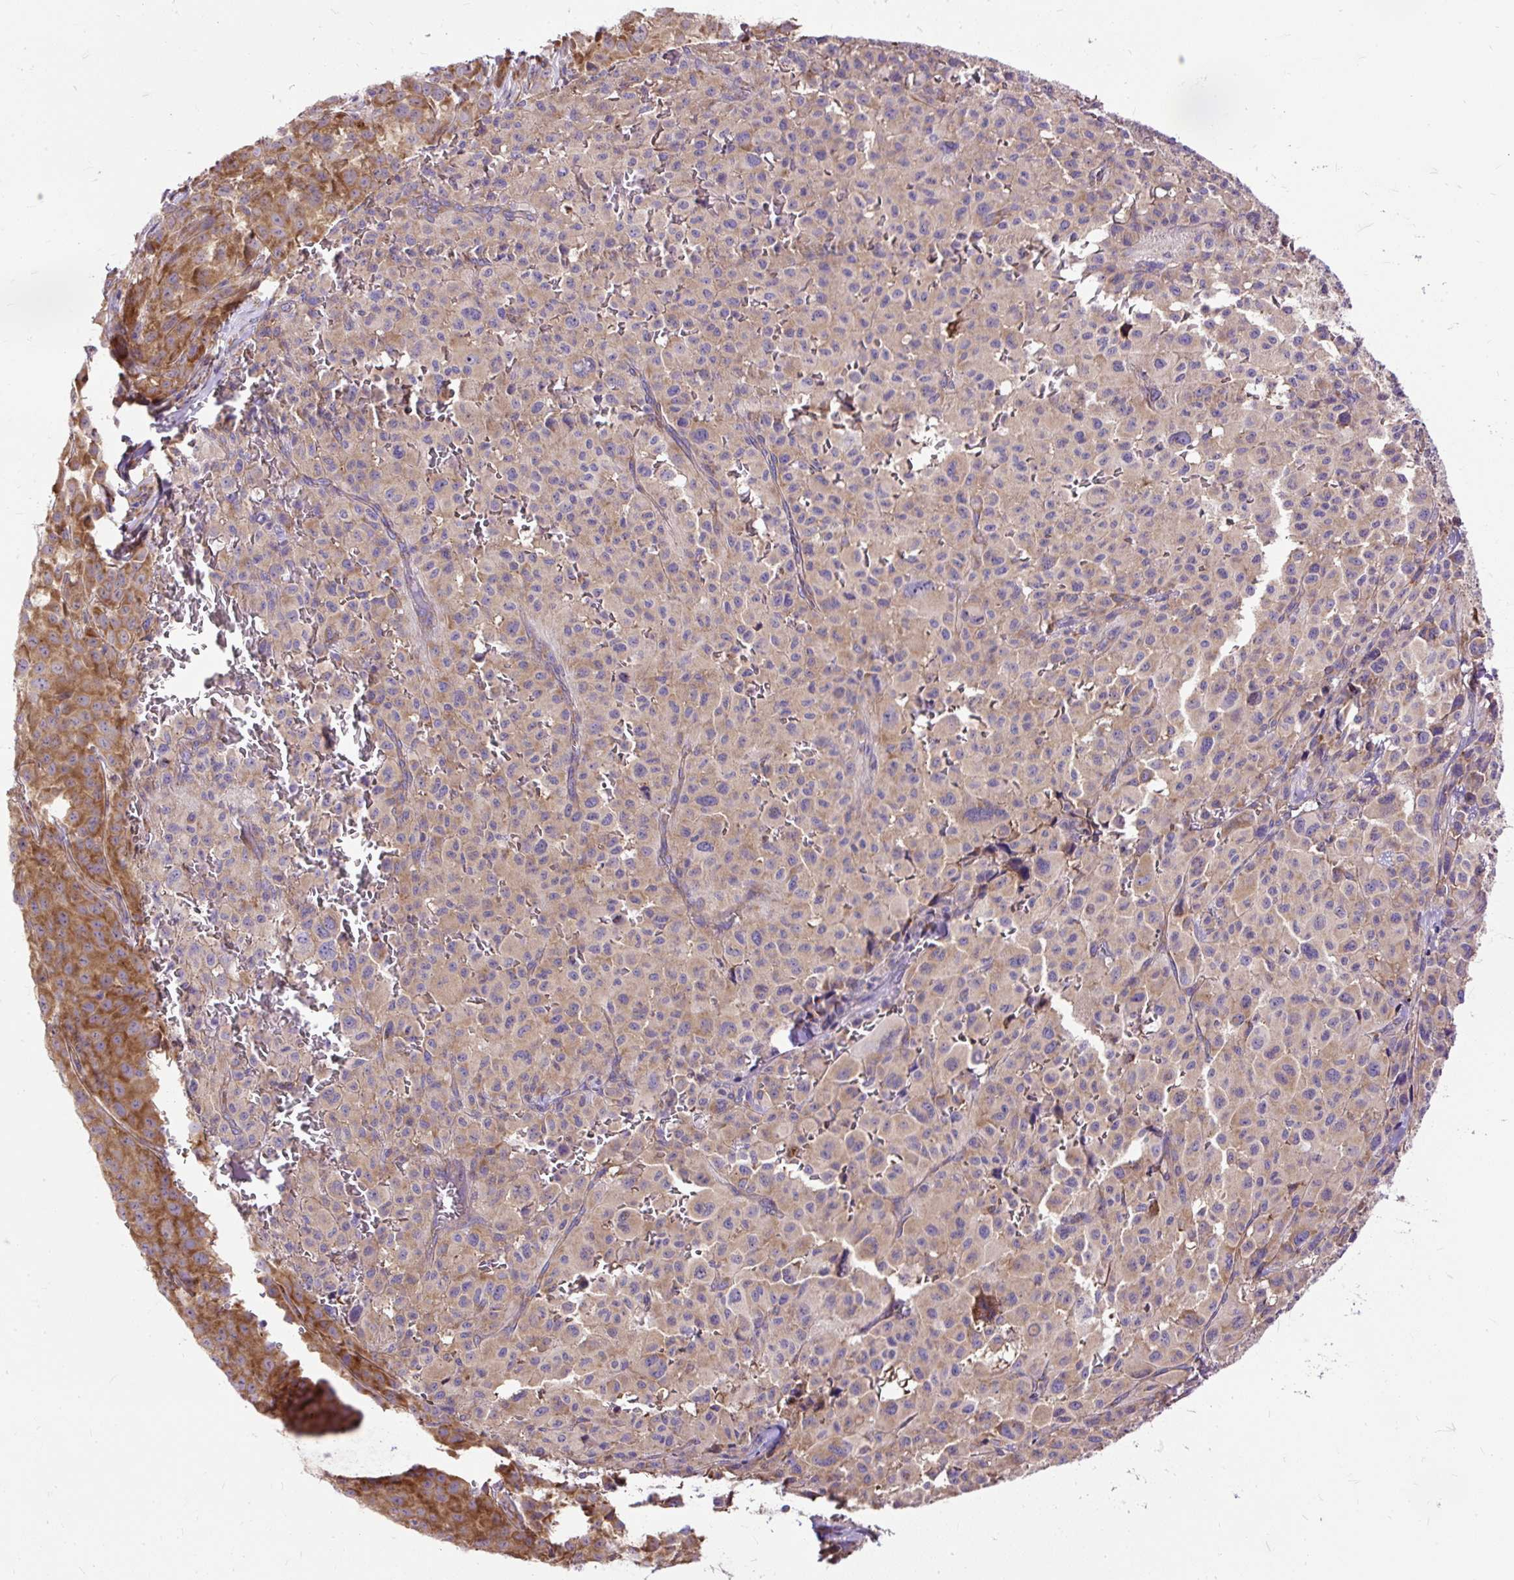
{"staining": {"intensity": "moderate", "quantity": ">75%", "location": "cytoplasmic/membranous"}, "tissue": "melanoma", "cell_type": "Tumor cells", "image_type": "cancer", "snomed": [{"axis": "morphology", "description": "Malignant melanoma, NOS"}, {"axis": "topography", "description": "Skin"}], "caption": "Human malignant melanoma stained with a brown dye shows moderate cytoplasmic/membranous positive positivity in about >75% of tumor cells.", "gene": "RPS5", "patient": {"sex": "female", "age": 74}}